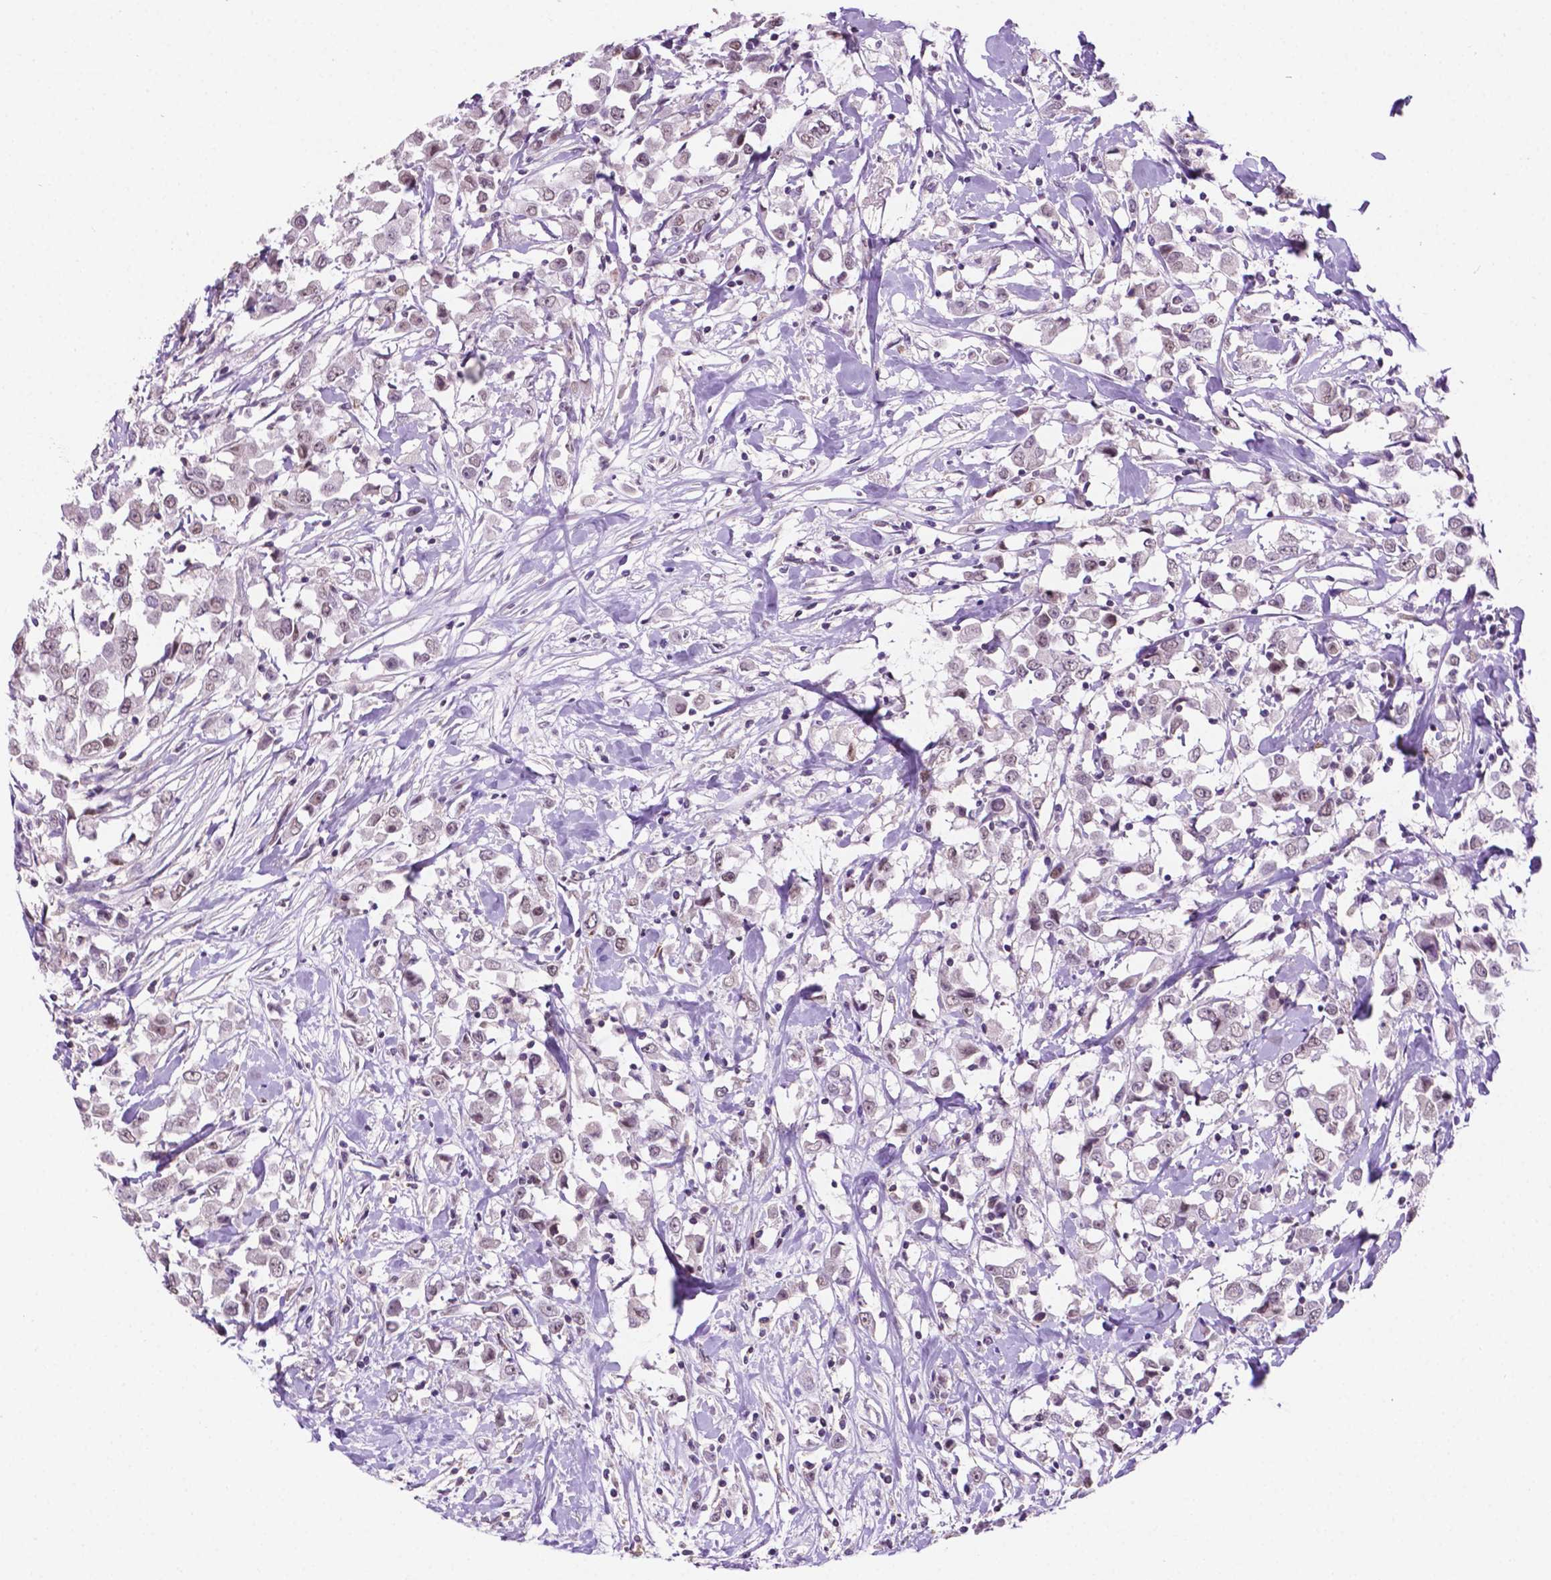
{"staining": {"intensity": "weak", "quantity": ">75%", "location": "nuclear"}, "tissue": "breast cancer", "cell_type": "Tumor cells", "image_type": "cancer", "snomed": [{"axis": "morphology", "description": "Duct carcinoma"}, {"axis": "topography", "description": "Breast"}], "caption": "Immunohistochemical staining of breast cancer shows low levels of weak nuclear expression in approximately >75% of tumor cells.", "gene": "PTPN6", "patient": {"sex": "female", "age": 61}}